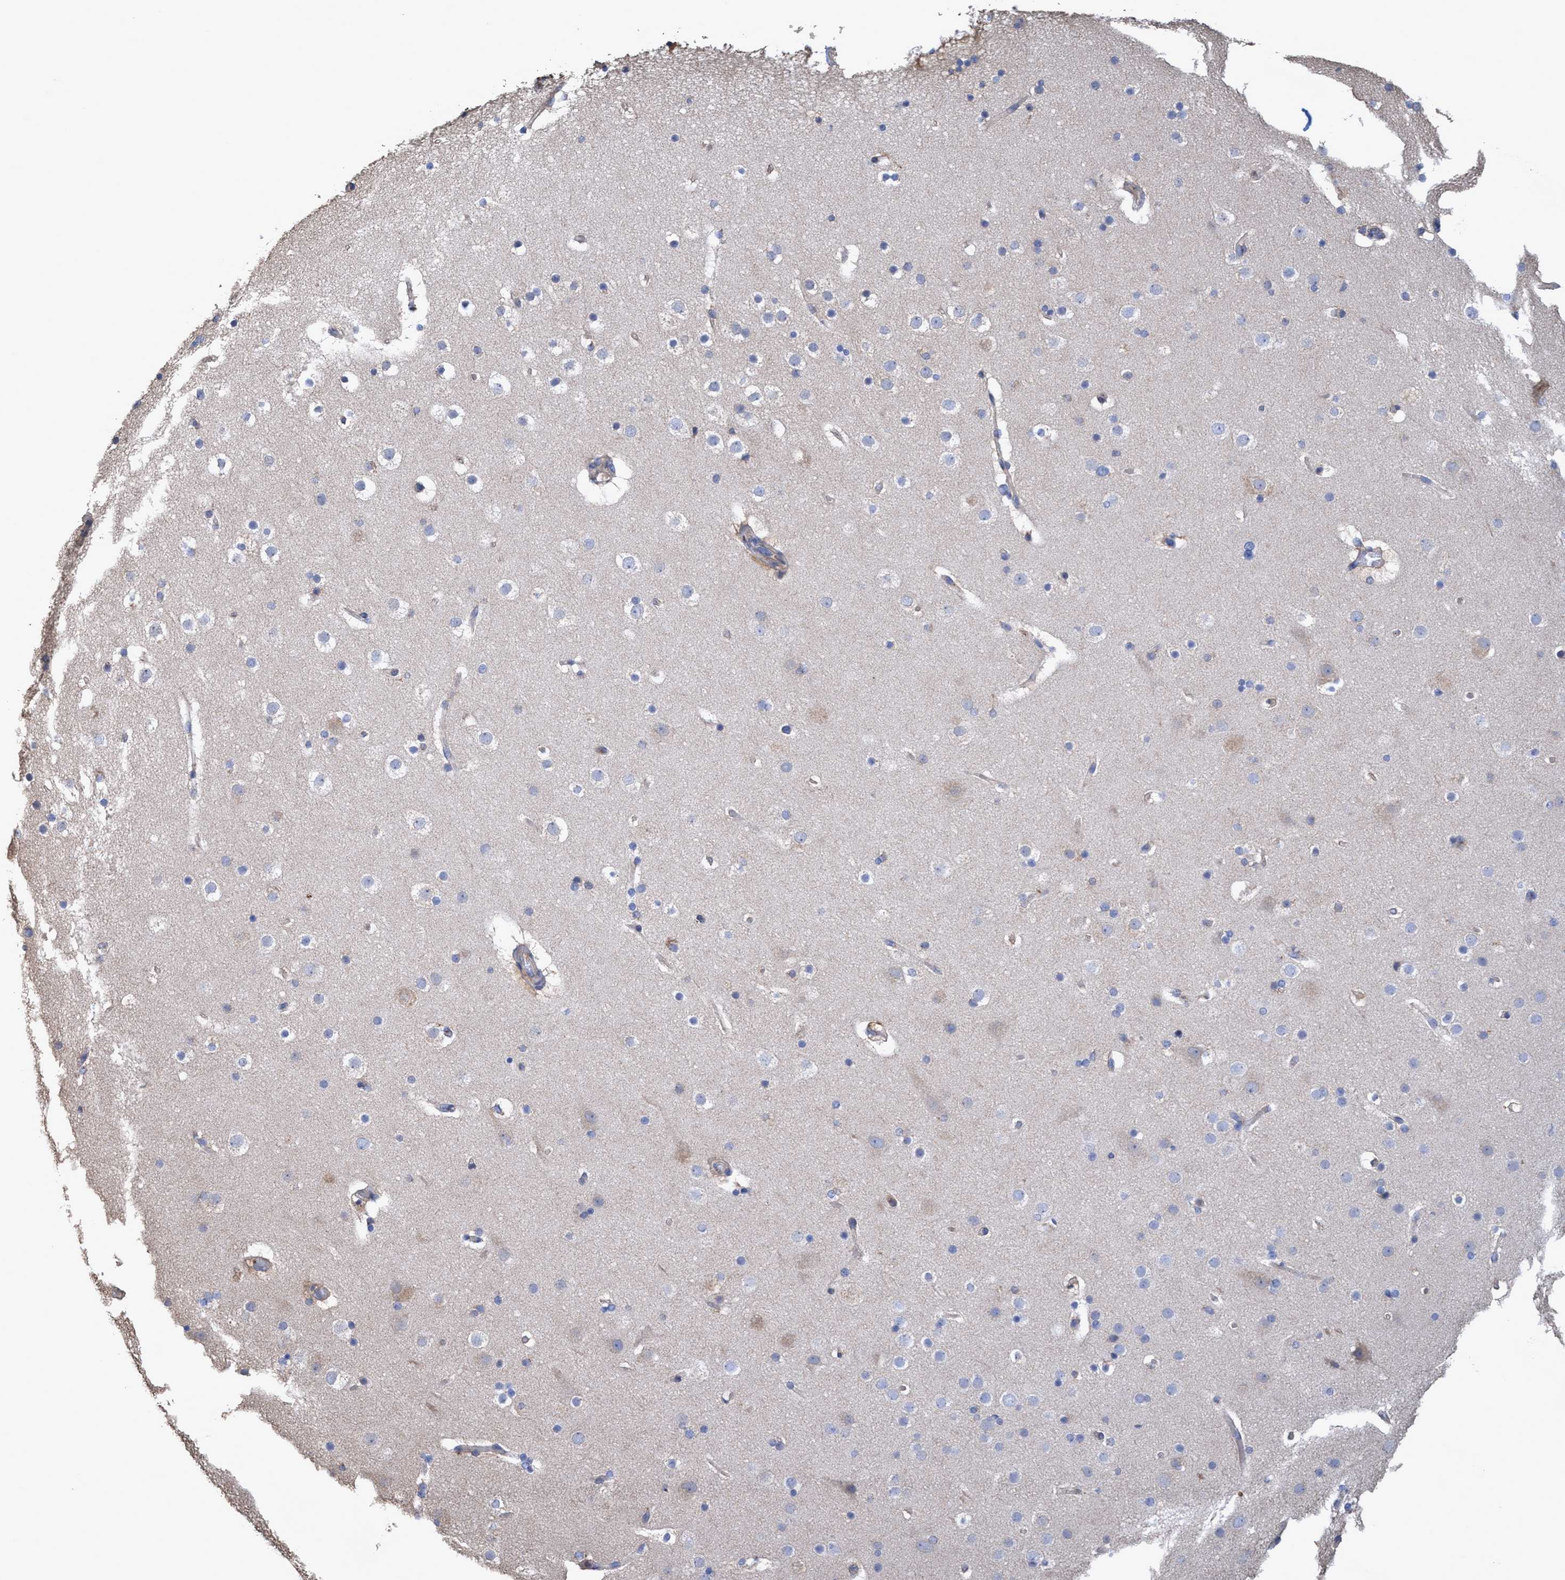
{"staining": {"intensity": "negative", "quantity": "none", "location": "none"}, "tissue": "cerebral cortex", "cell_type": "Endothelial cells", "image_type": "normal", "snomed": [{"axis": "morphology", "description": "Normal tissue, NOS"}, {"axis": "topography", "description": "Cerebral cortex"}], "caption": "Image shows no significant protein expression in endothelial cells of benign cerebral cortex. (DAB (3,3'-diaminobenzidine) immunohistochemistry (IHC), high magnification).", "gene": "BICD2", "patient": {"sex": "male", "age": 57}}